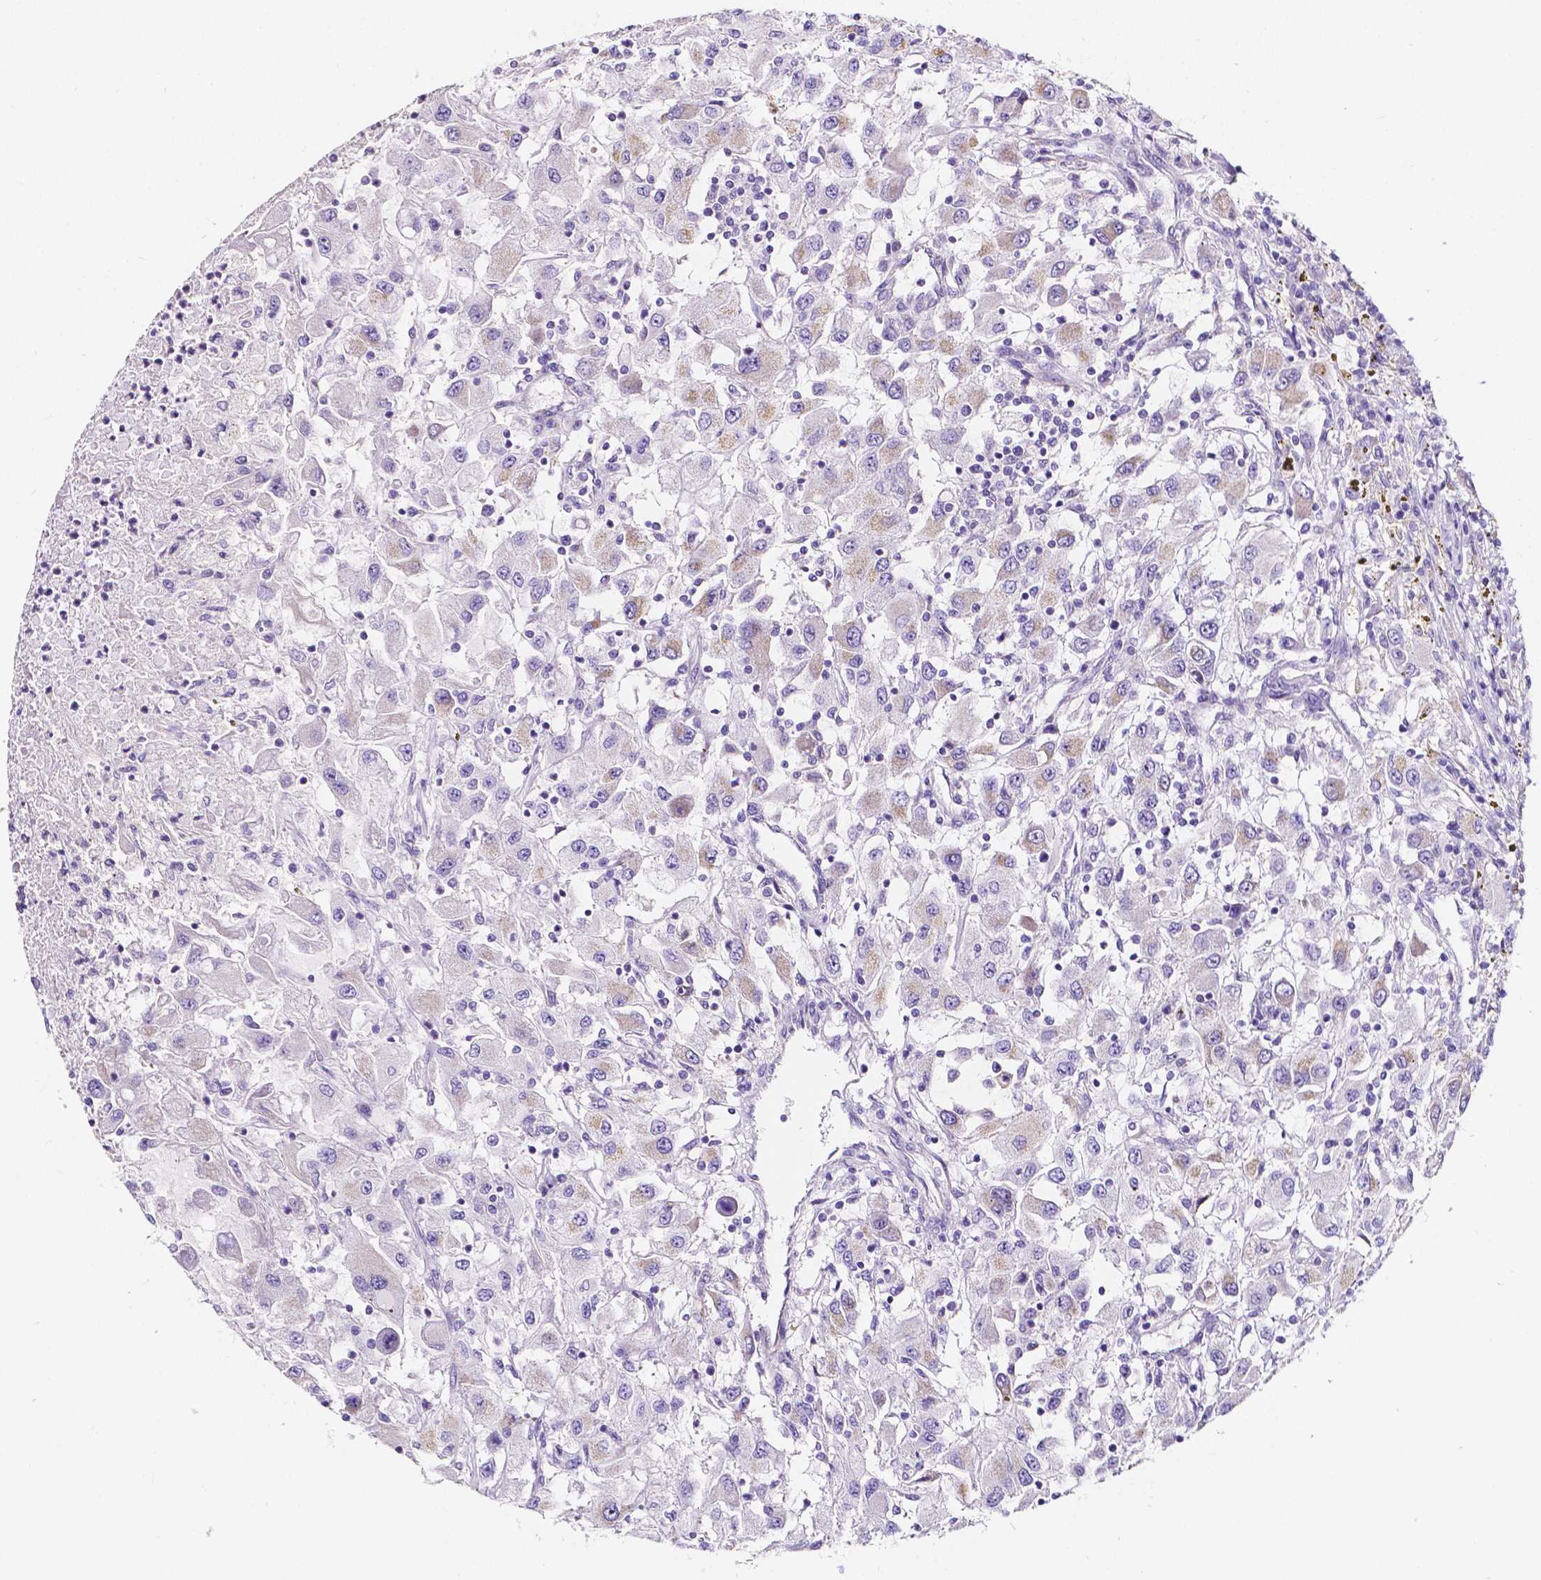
{"staining": {"intensity": "negative", "quantity": "none", "location": "none"}, "tissue": "renal cancer", "cell_type": "Tumor cells", "image_type": "cancer", "snomed": [{"axis": "morphology", "description": "Adenocarcinoma, NOS"}, {"axis": "topography", "description": "Kidney"}], "caption": "Renal adenocarcinoma was stained to show a protein in brown. There is no significant positivity in tumor cells.", "gene": "CLSTN2", "patient": {"sex": "female", "age": 67}}